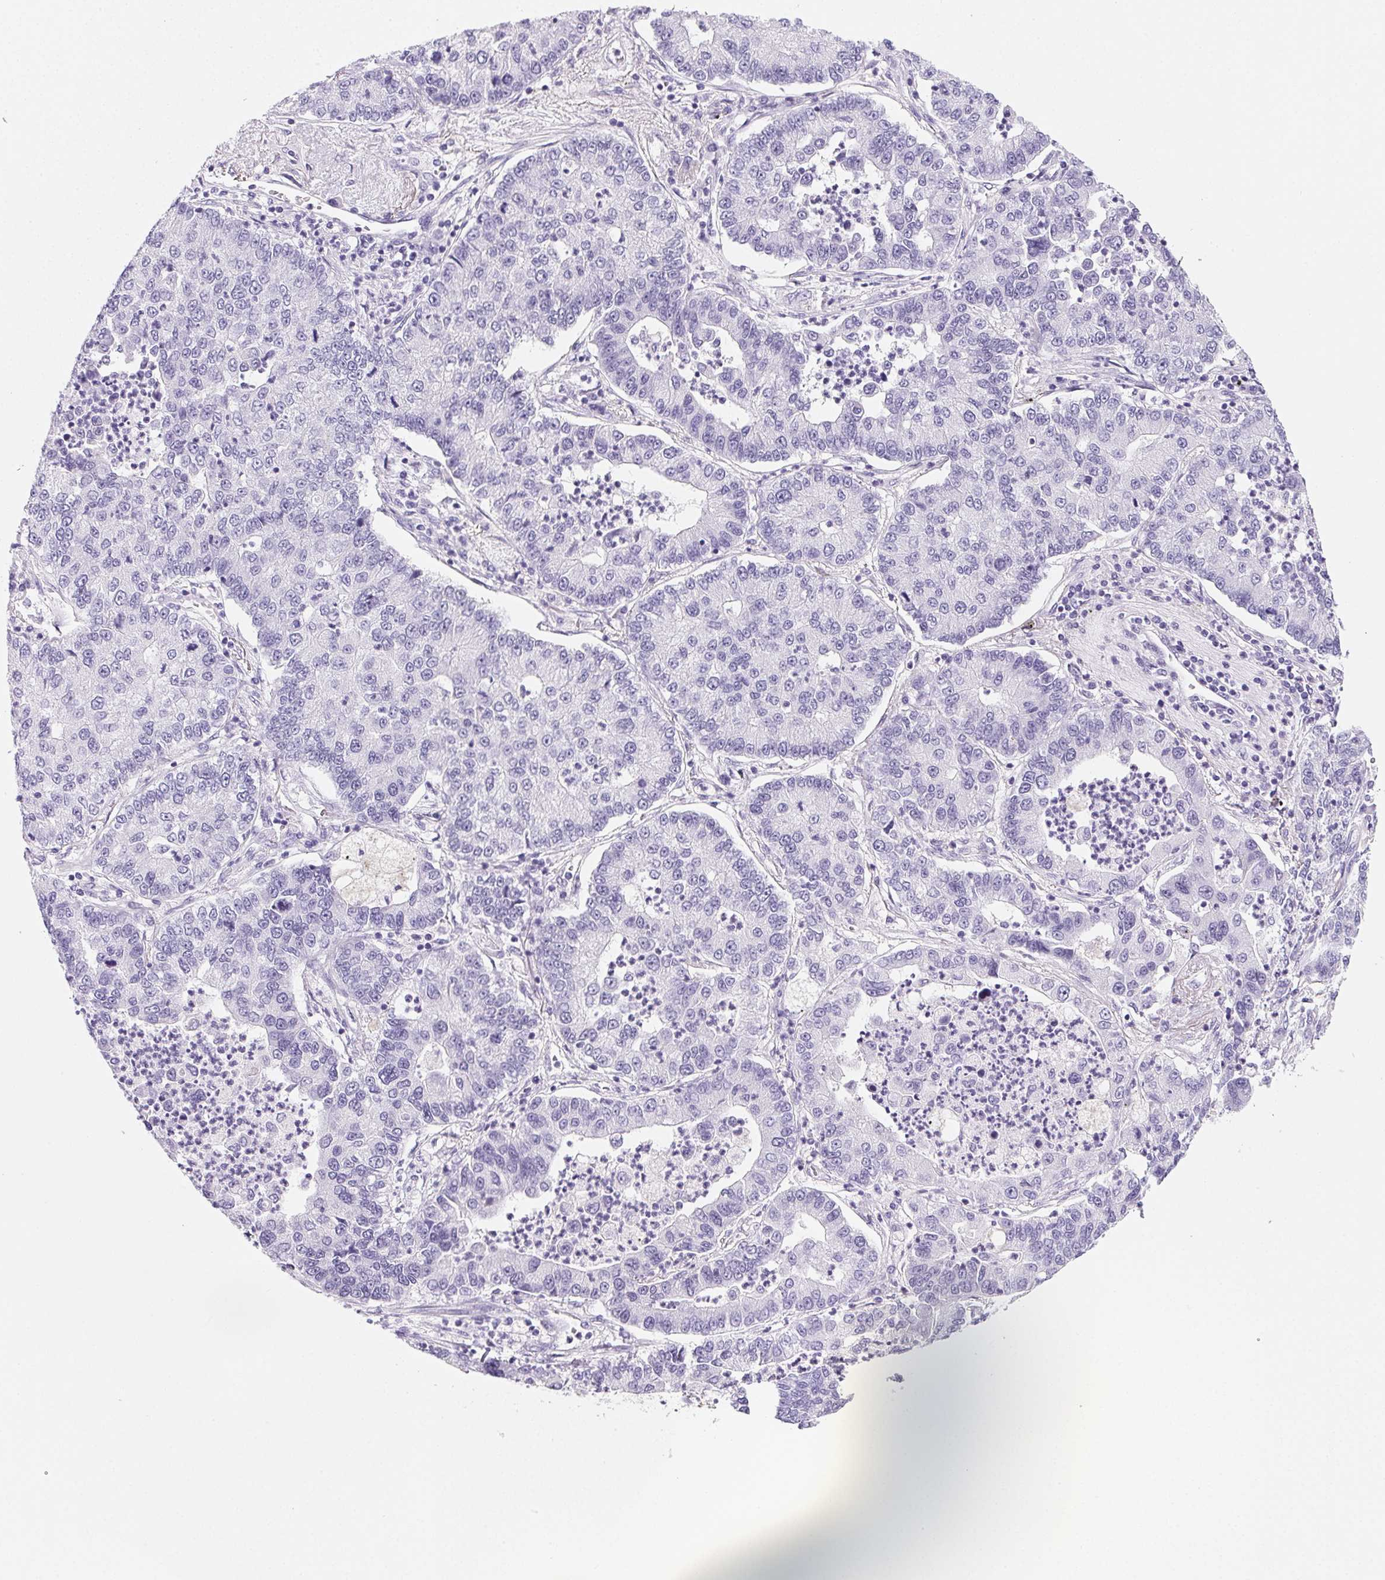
{"staining": {"intensity": "negative", "quantity": "none", "location": "none"}, "tissue": "lung cancer", "cell_type": "Tumor cells", "image_type": "cancer", "snomed": [{"axis": "morphology", "description": "Adenocarcinoma, NOS"}, {"axis": "topography", "description": "Lung"}], "caption": "DAB immunohistochemical staining of lung cancer reveals no significant positivity in tumor cells.", "gene": "PRSS3", "patient": {"sex": "female", "age": 57}}